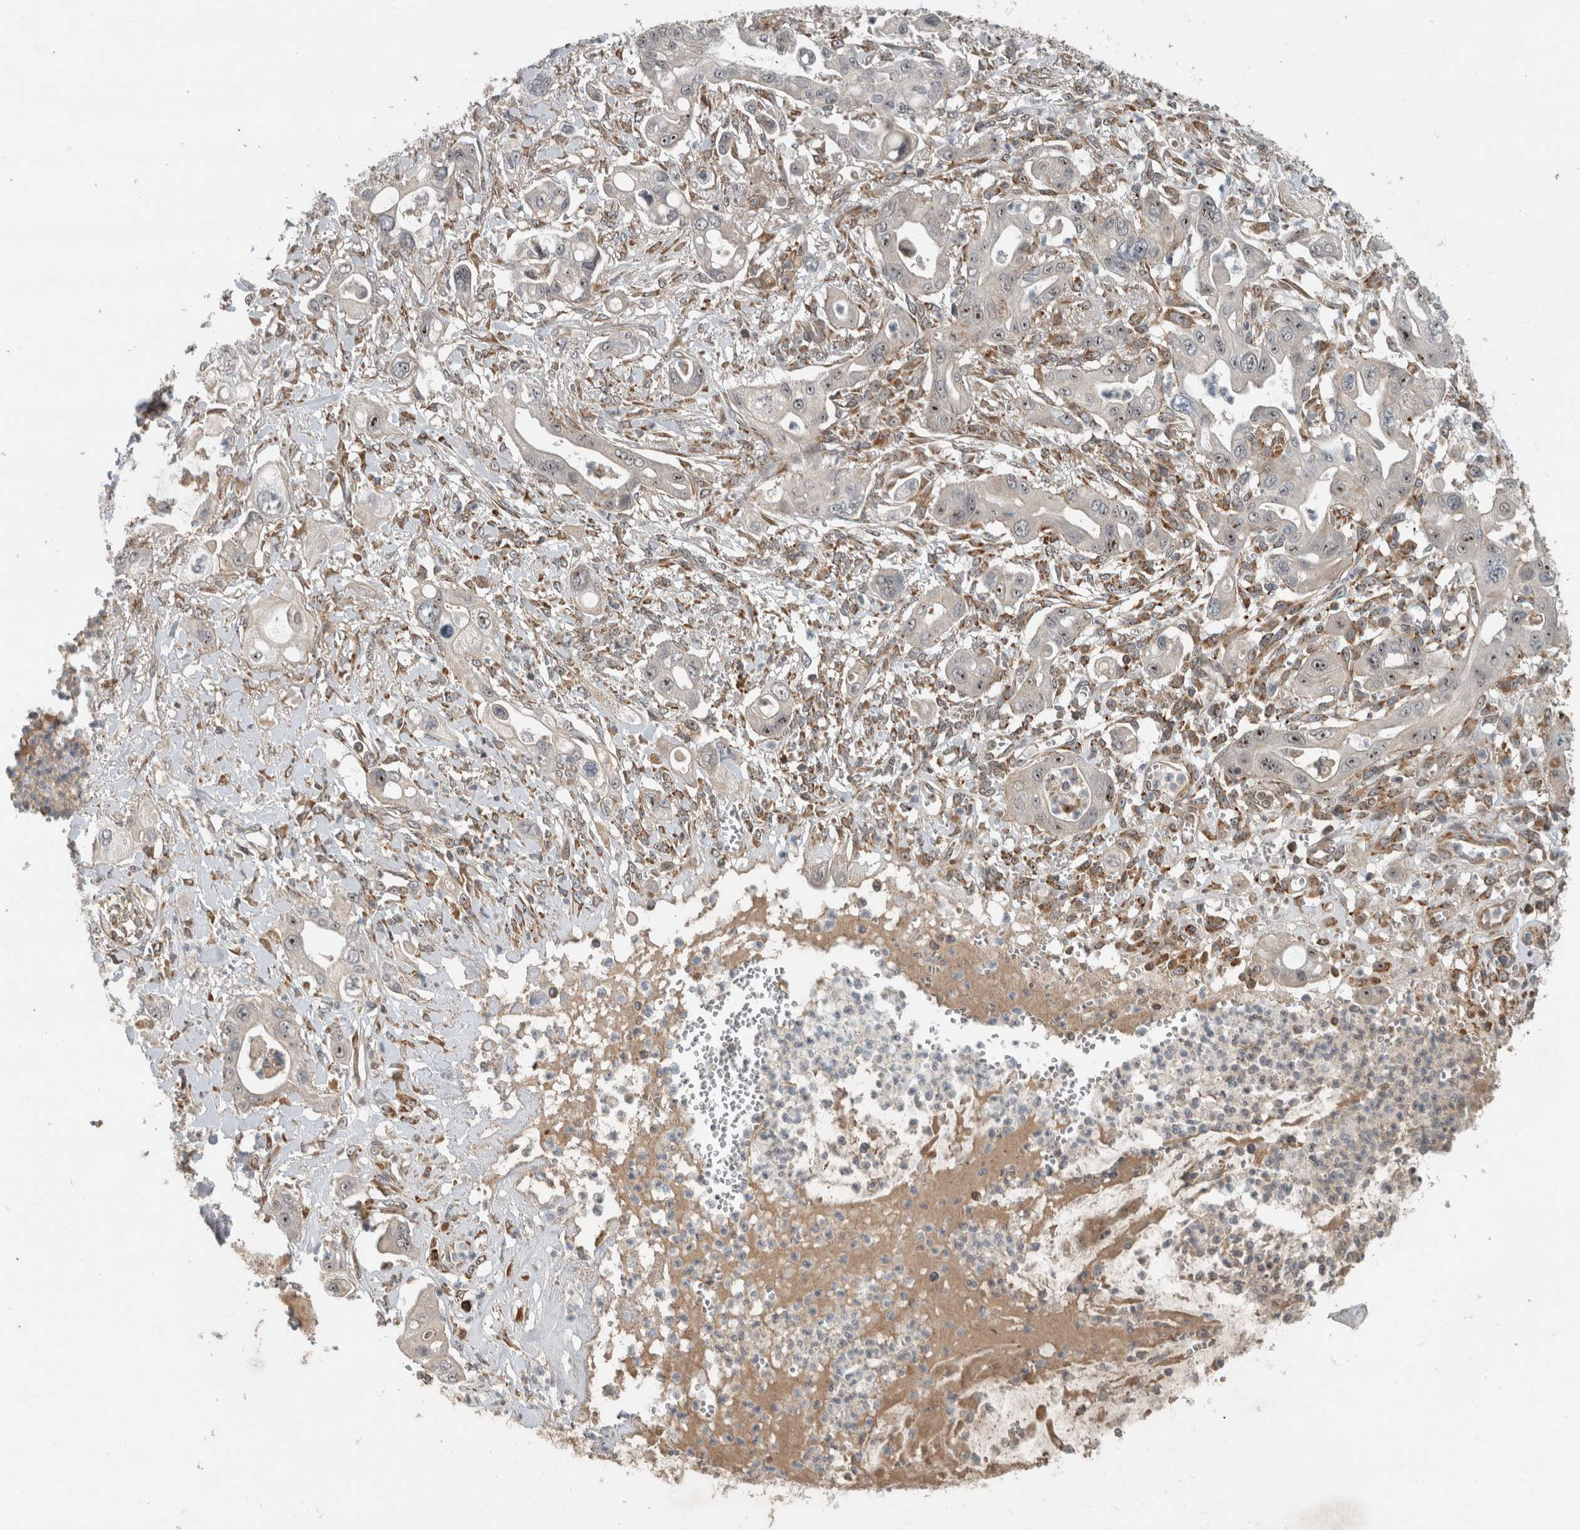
{"staining": {"intensity": "moderate", "quantity": "<25%", "location": "nuclear"}, "tissue": "pancreatic cancer", "cell_type": "Tumor cells", "image_type": "cancer", "snomed": [{"axis": "morphology", "description": "Adenocarcinoma, NOS"}, {"axis": "topography", "description": "Pancreas"}], "caption": "Protein expression analysis of pancreatic cancer (adenocarcinoma) shows moderate nuclear staining in approximately <25% of tumor cells.", "gene": "GPR137B", "patient": {"sex": "male", "age": 68}}